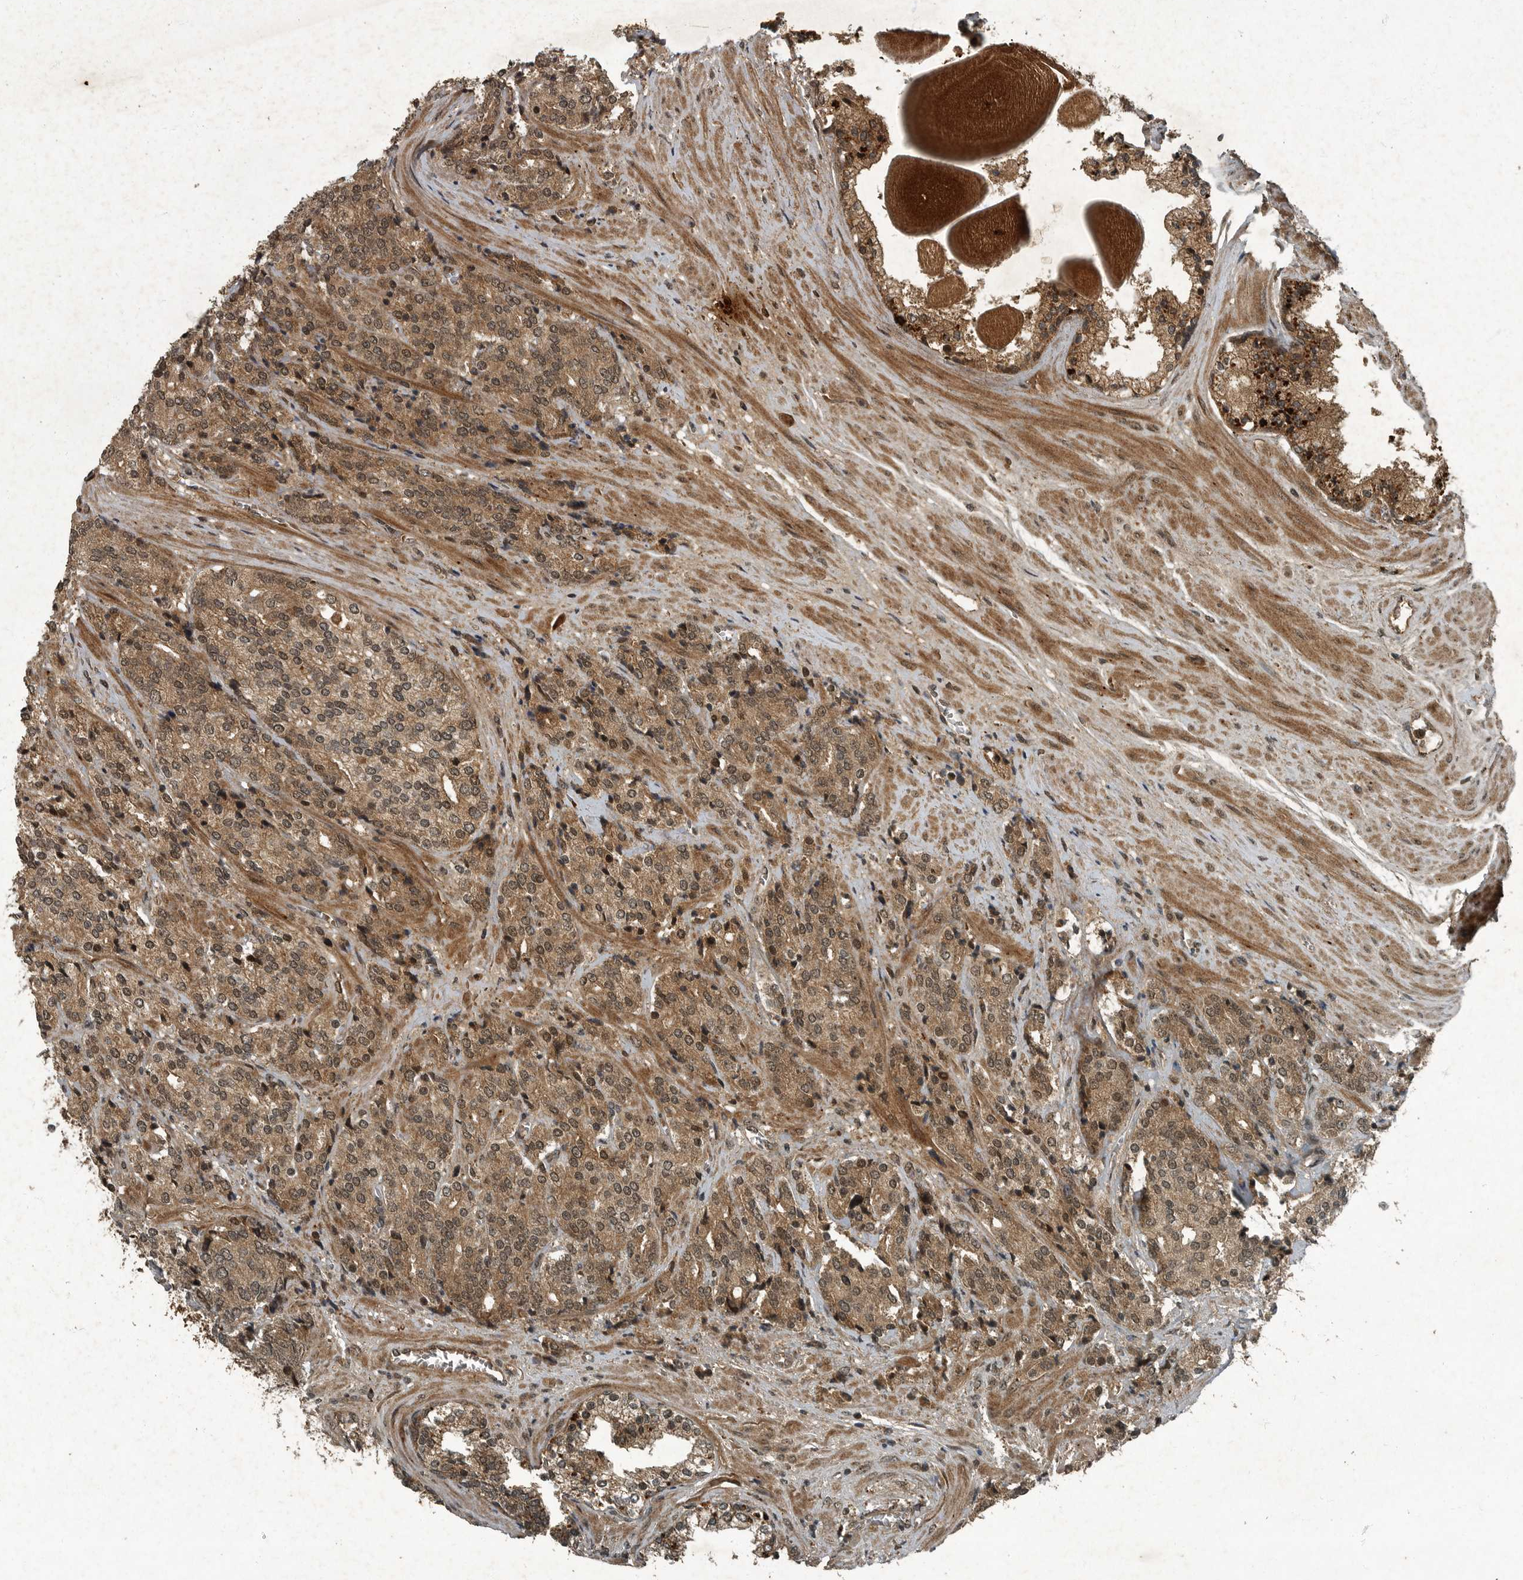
{"staining": {"intensity": "moderate", "quantity": ">75%", "location": "cytoplasmic/membranous,nuclear"}, "tissue": "prostate cancer", "cell_type": "Tumor cells", "image_type": "cancer", "snomed": [{"axis": "morphology", "description": "Adenocarcinoma, High grade"}, {"axis": "topography", "description": "Prostate"}], "caption": "An immunohistochemistry (IHC) micrograph of neoplastic tissue is shown. Protein staining in brown highlights moderate cytoplasmic/membranous and nuclear positivity in adenocarcinoma (high-grade) (prostate) within tumor cells.", "gene": "FOXO1", "patient": {"sex": "male", "age": 71}}